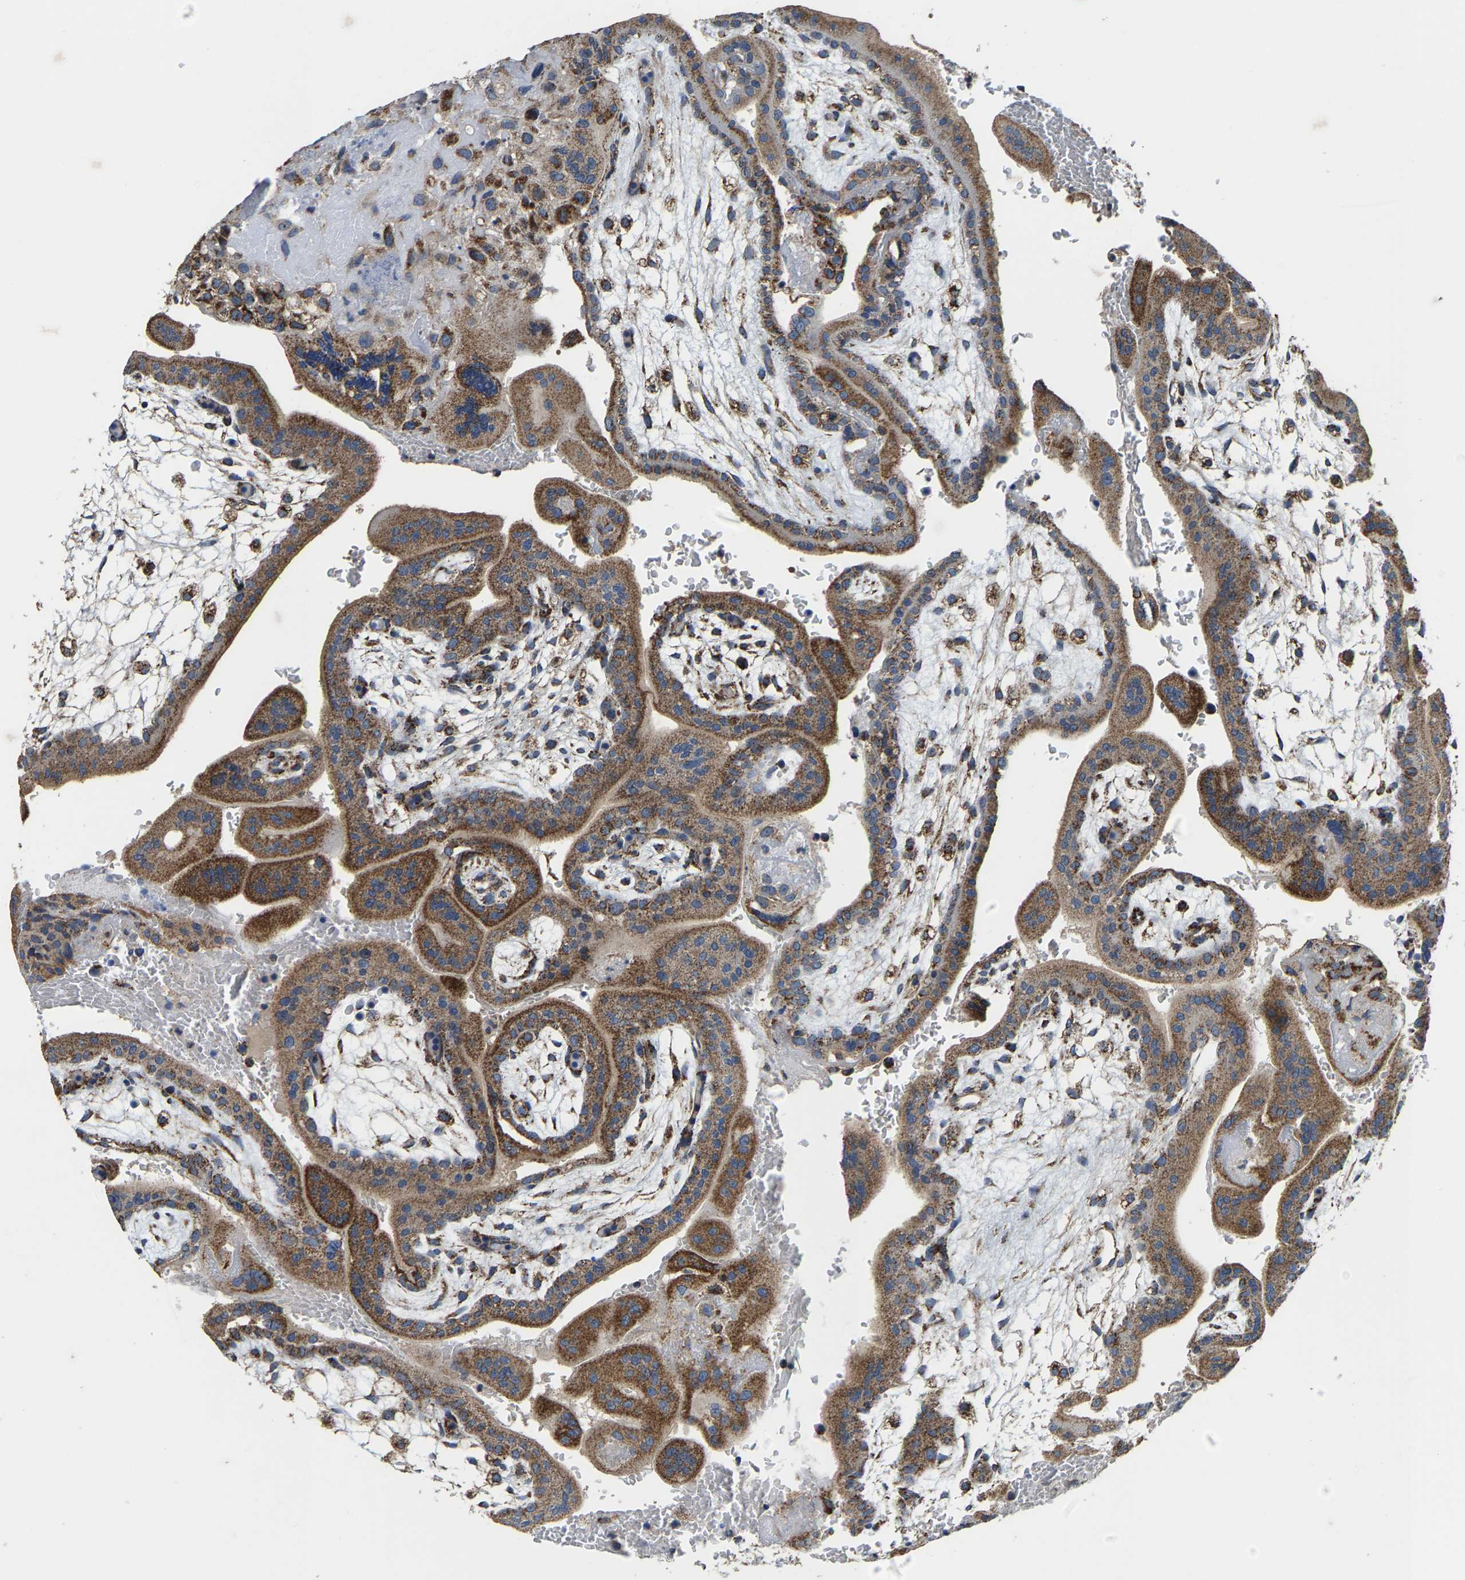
{"staining": {"intensity": "moderate", "quantity": ">75%", "location": "cytoplasmic/membranous"}, "tissue": "placenta", "cell_type": "Decidual cells", "image_type": "normal", "snomed": [{"axis": "morphology", "description": "Normal tissue, NOS"}, {"axis": "topography", "description": "Placenta"}], "caption": "Protein staining reveals moderate cytoplasmic/membranous expression in about >75% of decidual cells in normal placenta.", "gene": "SHMT2", "patient": {"sex": "female", "age": 35}}